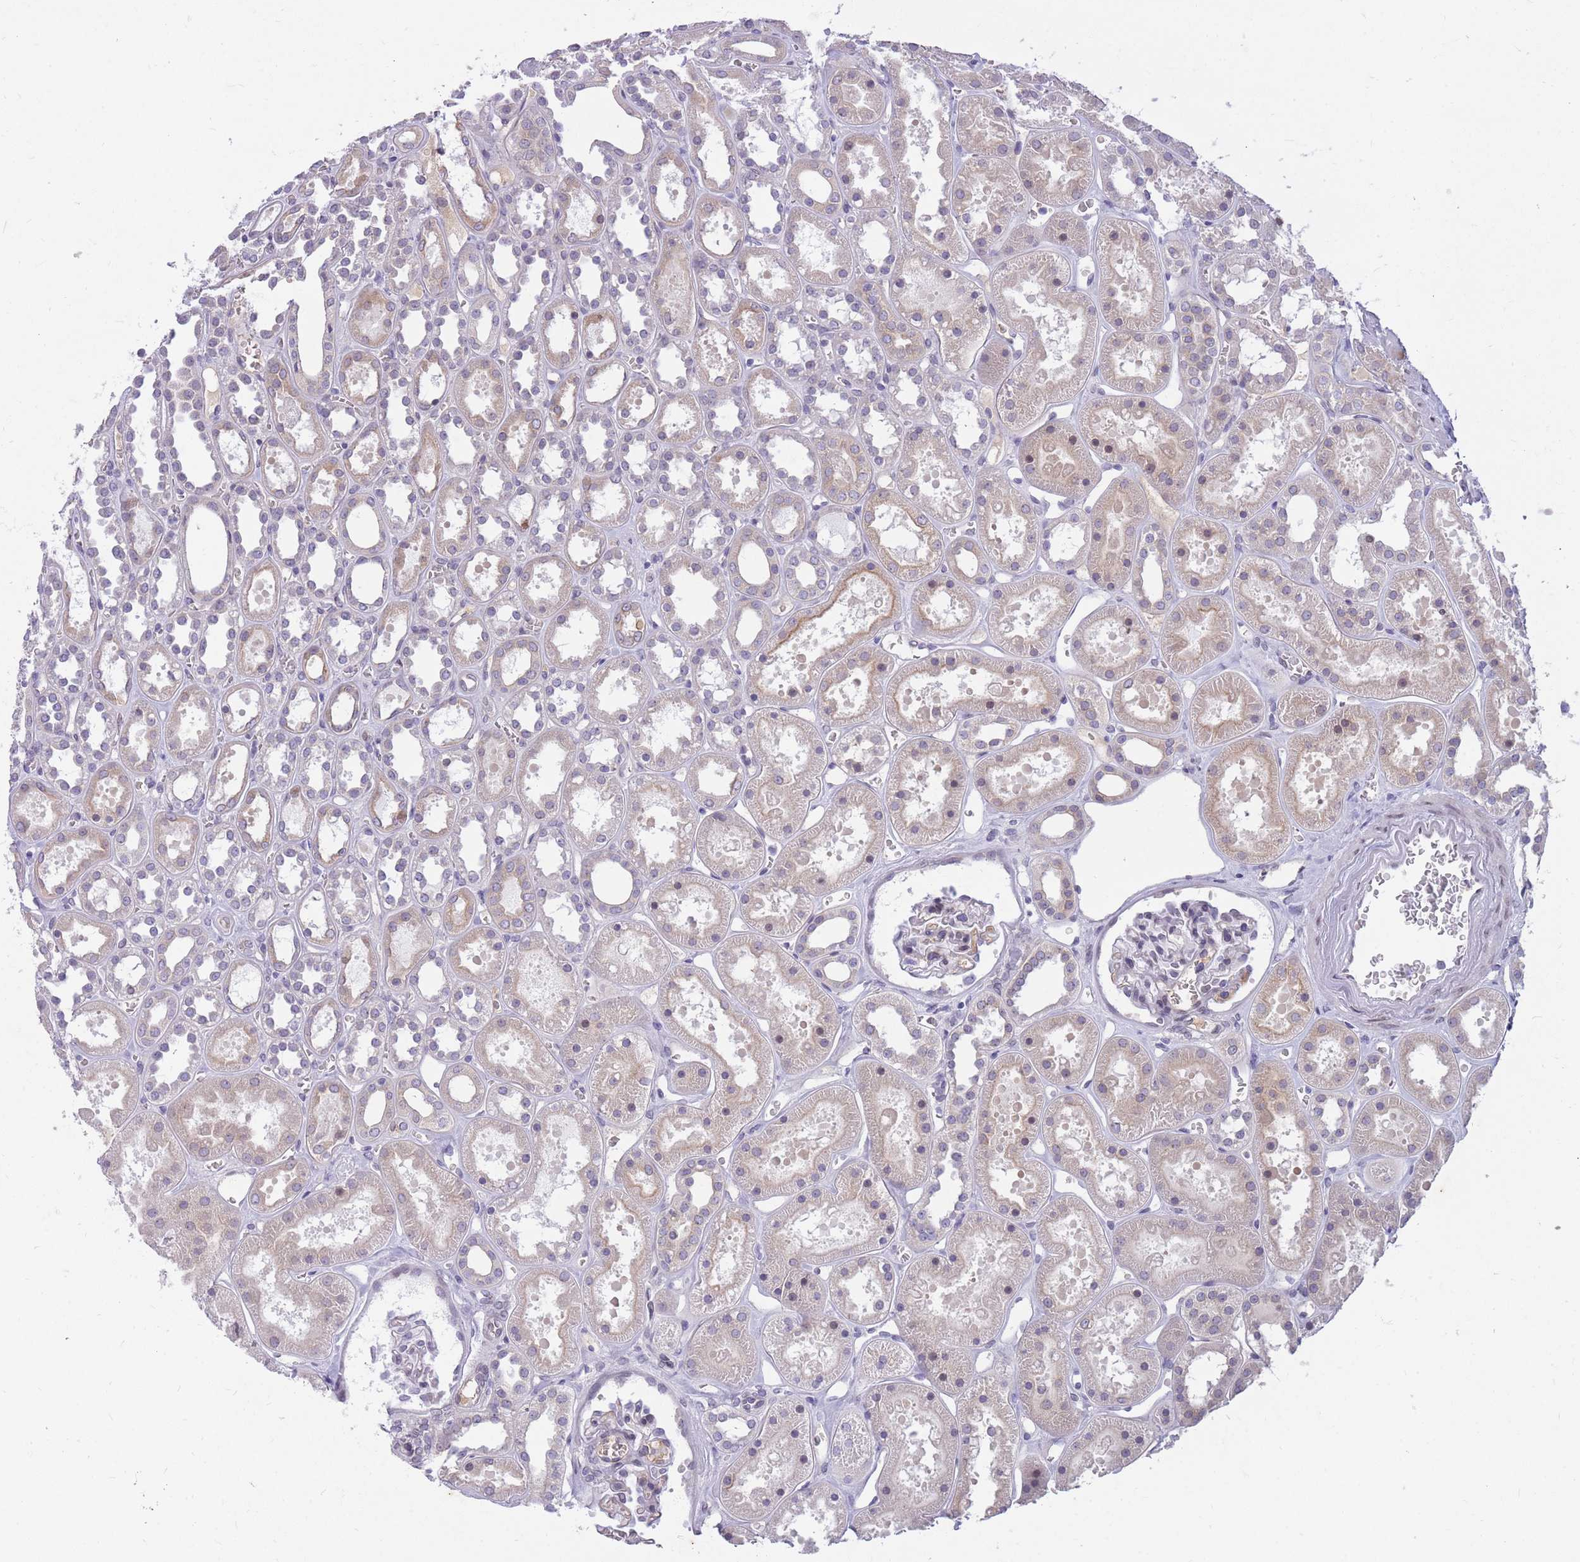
{"staining": {"intensity": "negative", "quantity": "none", "location": "none"}, "tissue": "kidney", "cell_type": "Cells in glomeruli", "image_type": "normal", "snomed": [{"axis": "morphology", "description": "Normal tissue, NOS"}, {"axis": "topography", "description": "Kidney"}], "caption": "High power microscopy histopathology image of an IHC histopathology image of normal kidney, revealing no significant expression in cells in glomeruli.", "gene": "HOOK2", "patient": {"sex": "female", "age": 41}}